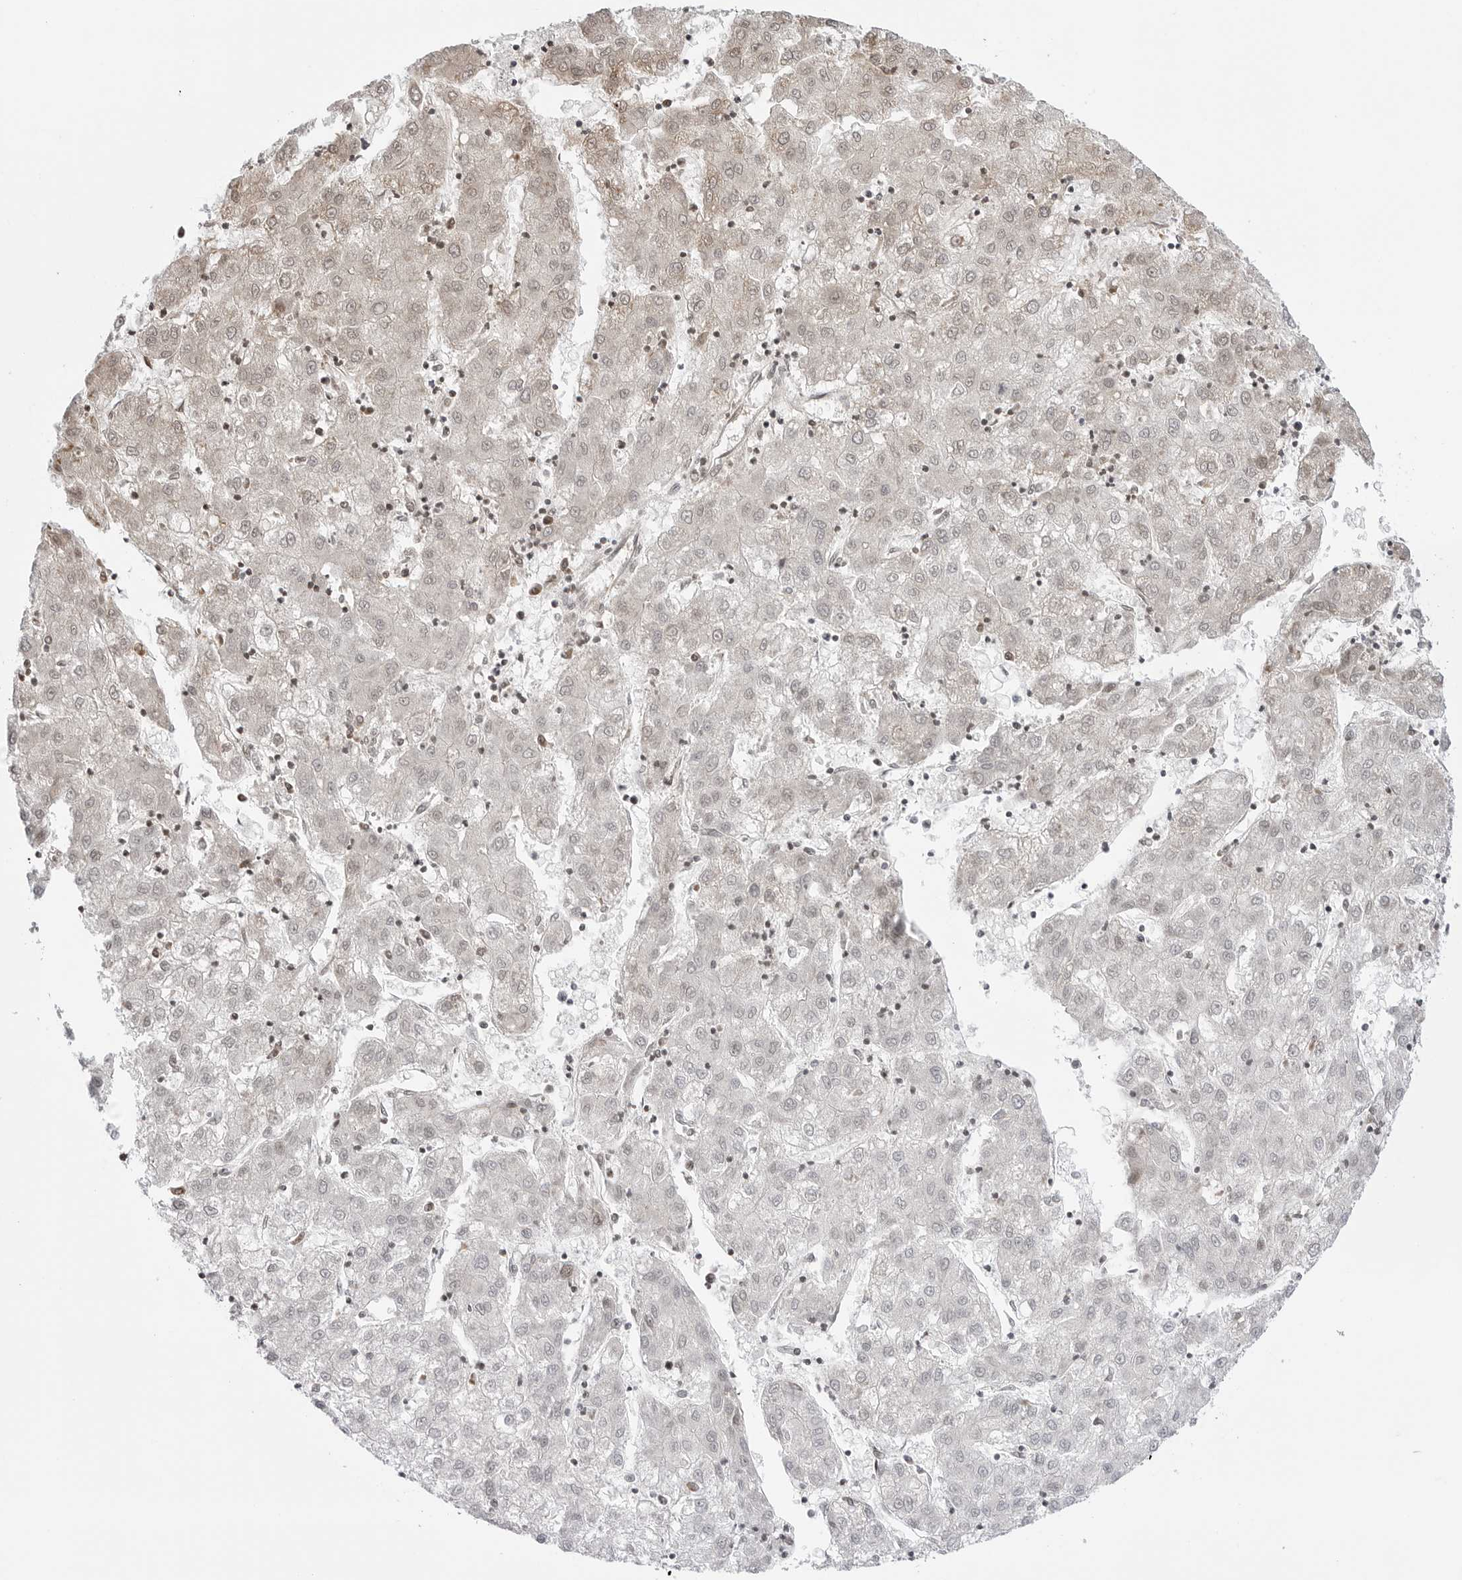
{"staining": {"intensity": "weak", "quantity": "<25%", "location": "cytoplasmic/membranous,nuclear"}, "tissue": "liver cancer", "cell_type": "Tumor cells", "image_type": "cancer", "snomed": [{"axis": "morphology", "description": "Carcinoma, Hepatocellular, NOS"}, {"axis": "topography", "description": "Liver"}], "caption": "High power microscopy micrograph of an immunohistochemistry image of liver cancer, revealing no significant staining in tumor cells. (Stains: DAB (3,3'-diaminobenzidine) immunohistochemistry with hematoxylin counter stain, Microscopy: brightfield microscopy at high magnification).", "gene": "TSSK1B", "patient": {"sex": "male", "age": 72}}